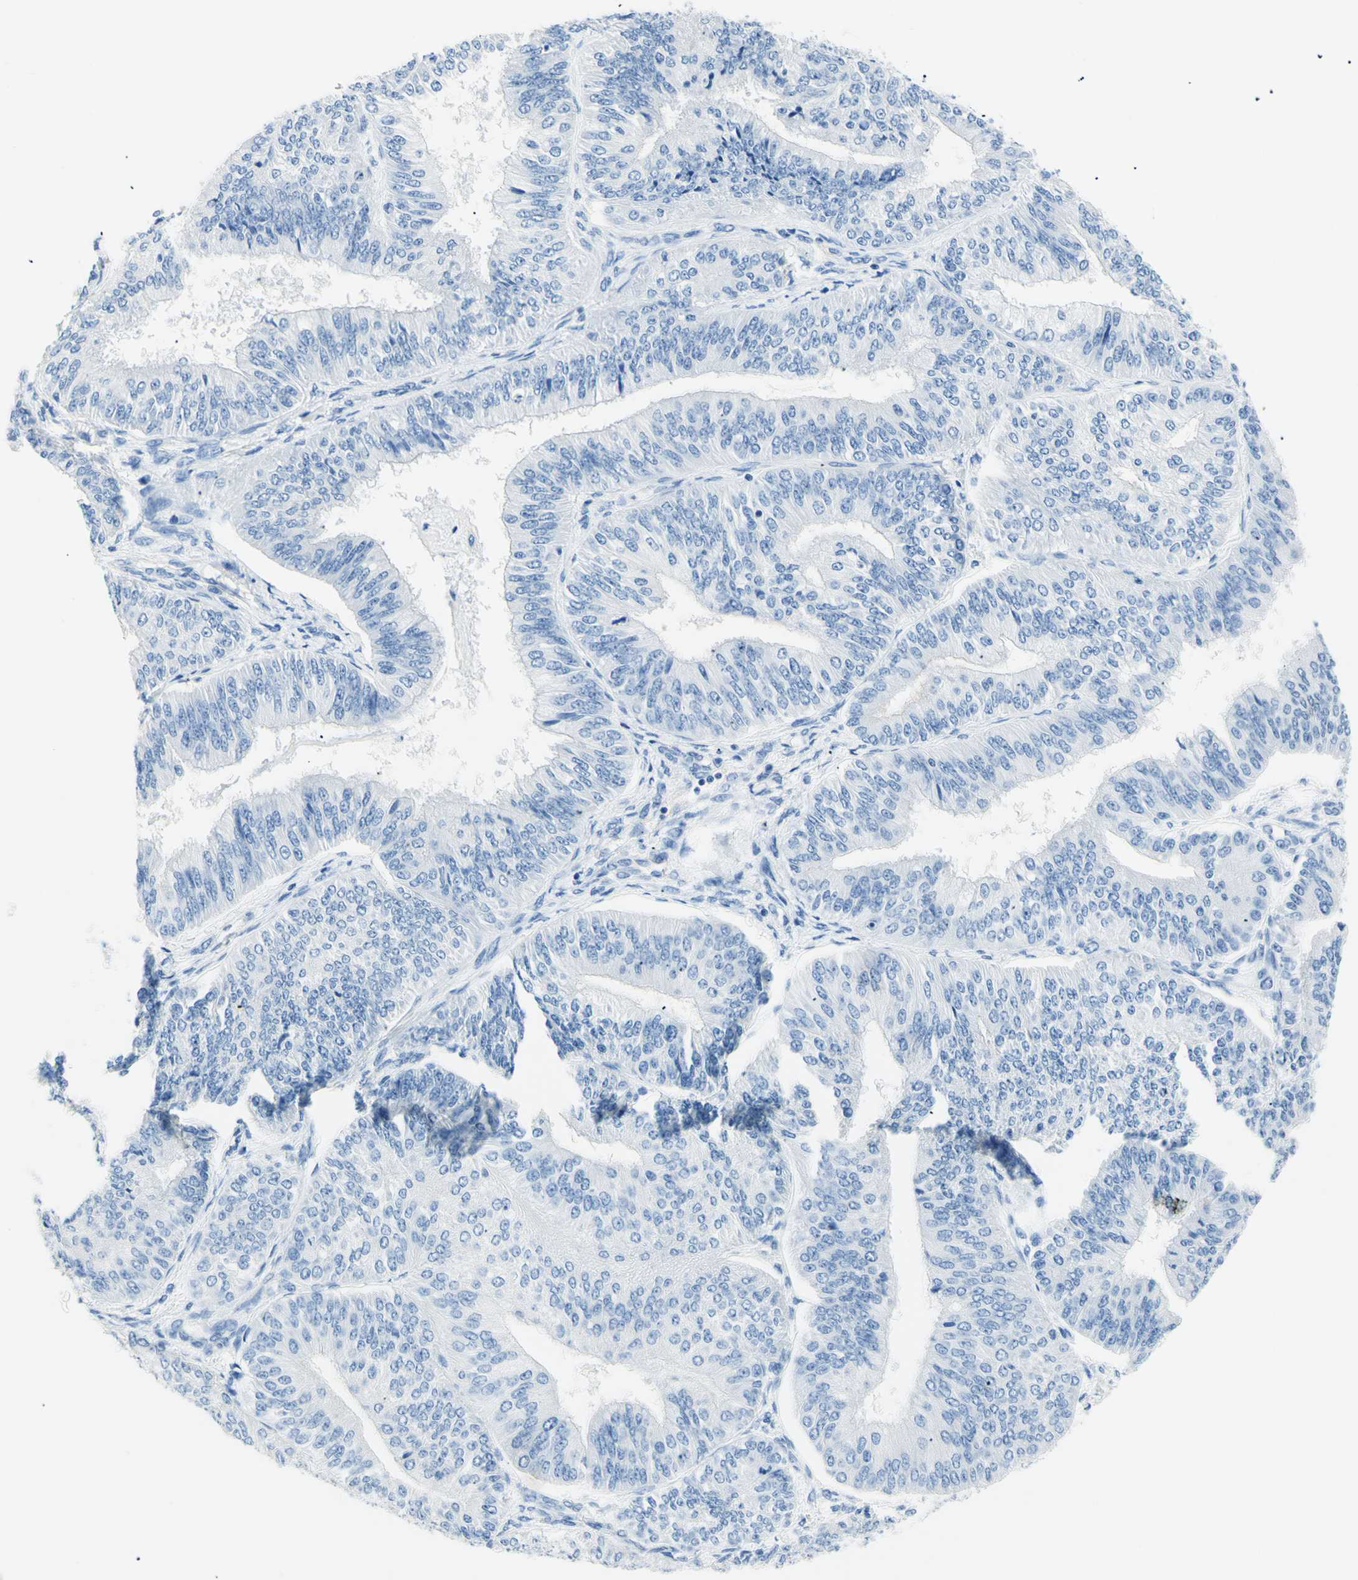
{"staining": {"intensity": "negative", "quantity": "none", "location": "none"}, "tissue": "endometrial cancer", "cell_type": "Tumor cells", "image_type": "cancer", "snomed": [{"axis": "morphology", "description": "Adenocarcinoma, NOS"}, {"axis": "topography", "description": "Endometrium"}], "caption": "Tumor cells show no significant protein positivity in endometrial cancer (adenocarcinoma).", "gene": "HPCA", "patient": {"sex": "female", "age": 58}}